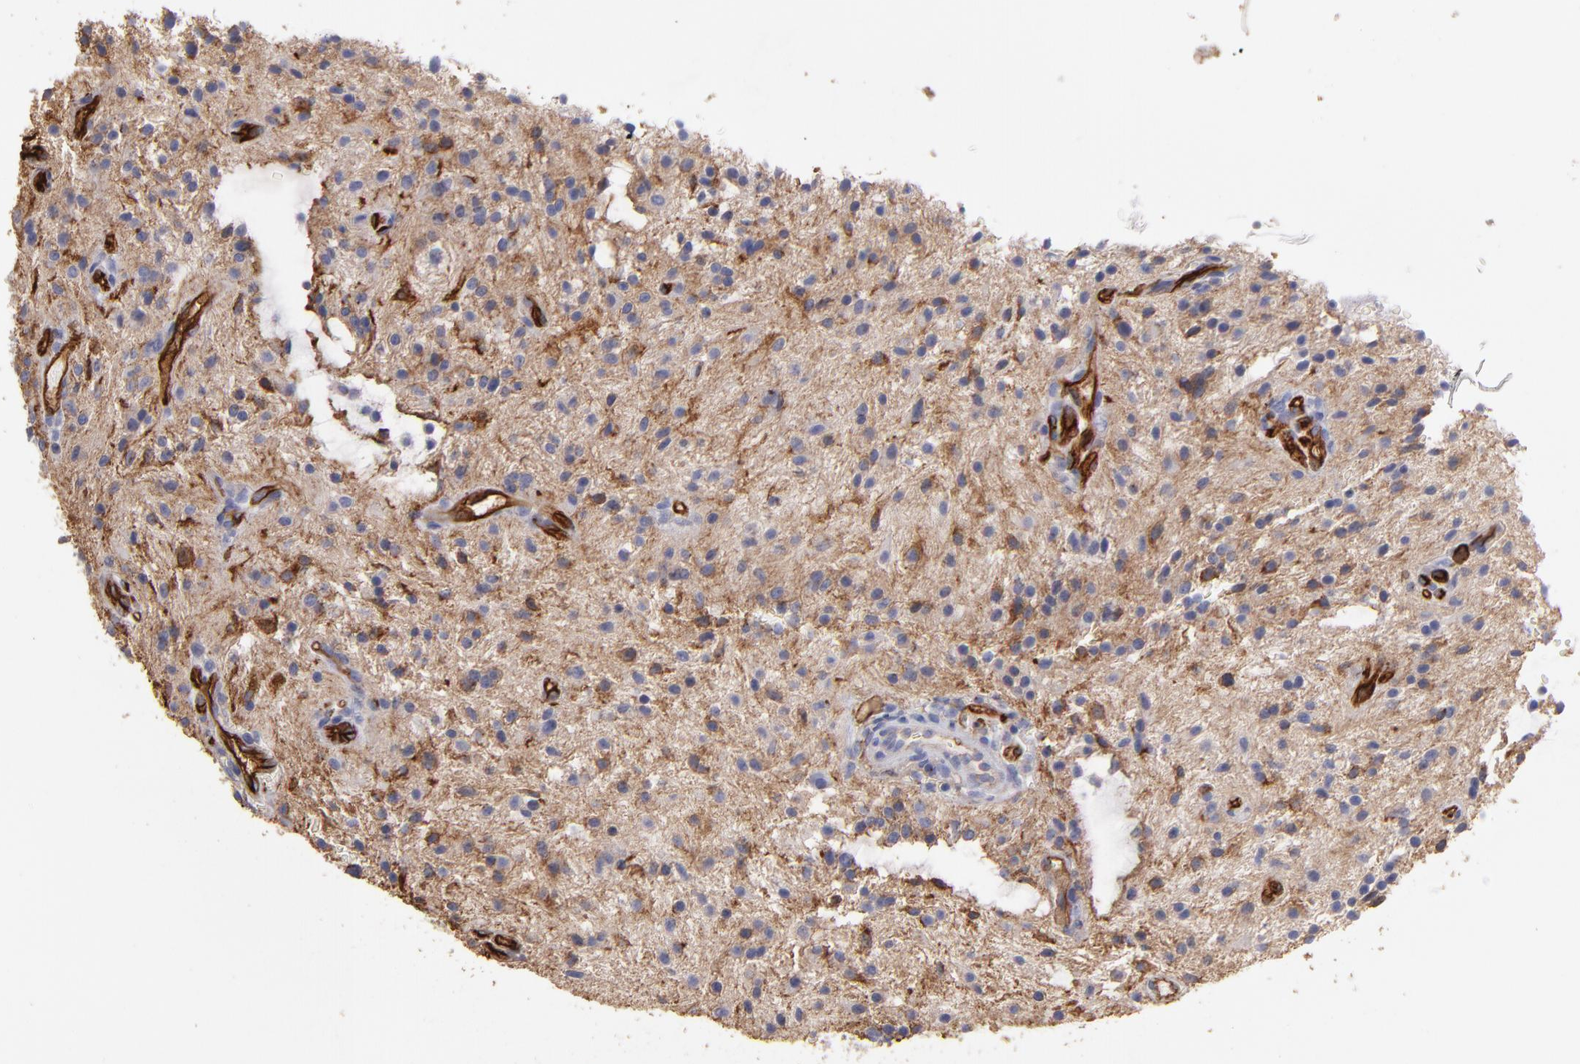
{"staining": {"intensity": "weak", "quantity": ">75%", "location": "cytoplasmic/membranous"}, "tissue": "glioma", "cell_type": "Tumor cells", "image_type": "cancer", "snomed": [{"axis": "morphology", "description": "Glioma, malignant, NOS"}, {"axis": "topography", "description": "Cerebellum"}], "caption": "Immunohistochemistry (IHC) histopathology image of malignant glioma stained for a protein (brown), which exhibits low levels of weak cytoplasmic/membranous positivity in approximately >75% of tumor cells.", "gene": "ABCB1", "patient": {"sex": "female", "age": 10}}